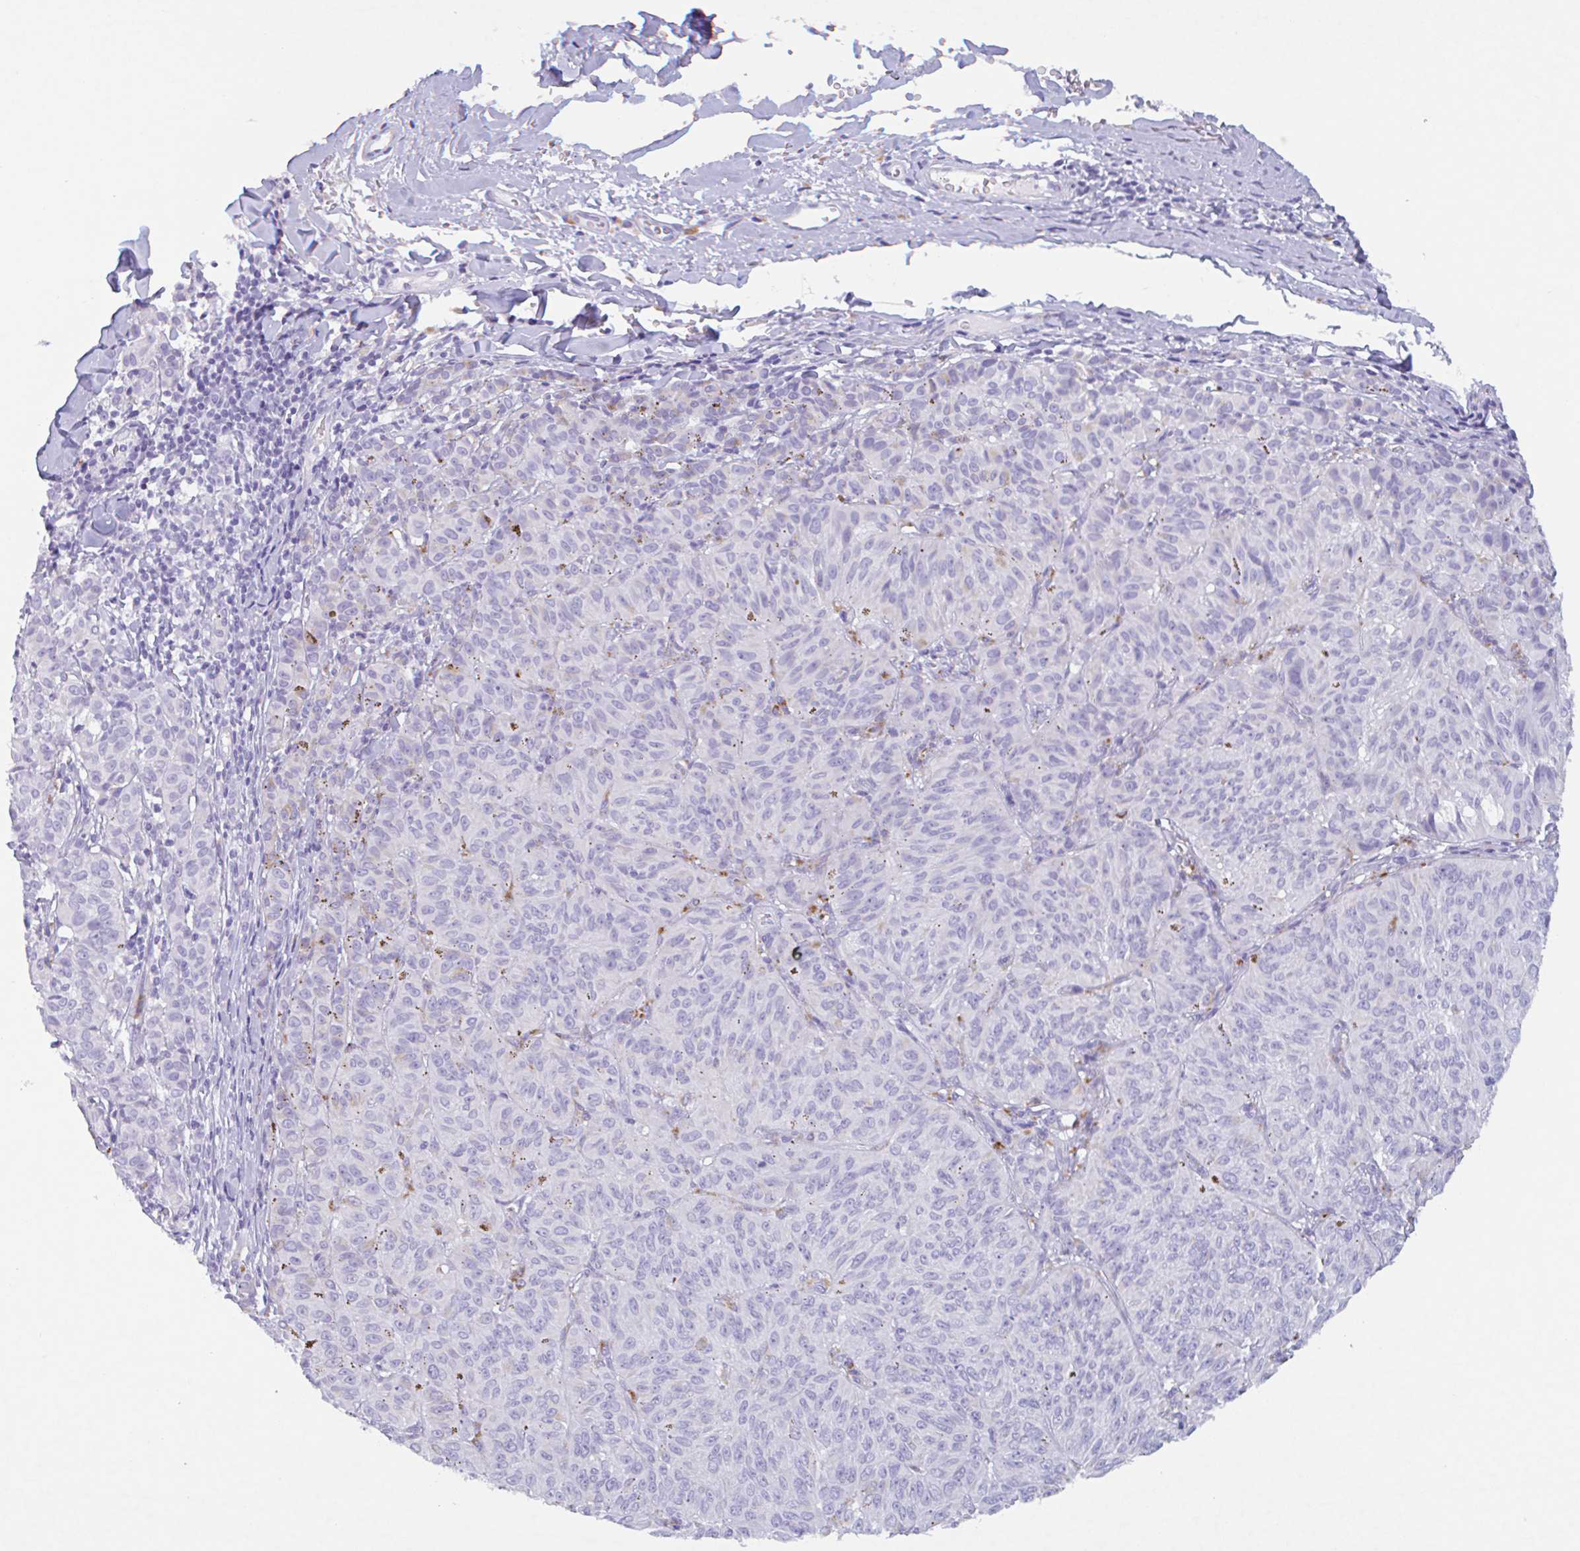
{"staining": {"intensity": "negative", "quantity": "none", "location": "none"}, "tissue": "melanoma", "cell_type": "Tumor cells", "image_type": "cancer", "snomed": [{"axis": "morphology", "description": "Malignant melanoma, NOS"}, {"axis": "topography", "description": "Skin"}], "caption": "DAB (3,3'-diaminobenzidine) immunohistochemical staining of malignant melanoma shows no significant expression in tumor cells.", "gene": "DTWD2", "patient": {"sex": "female", "age": 72}}